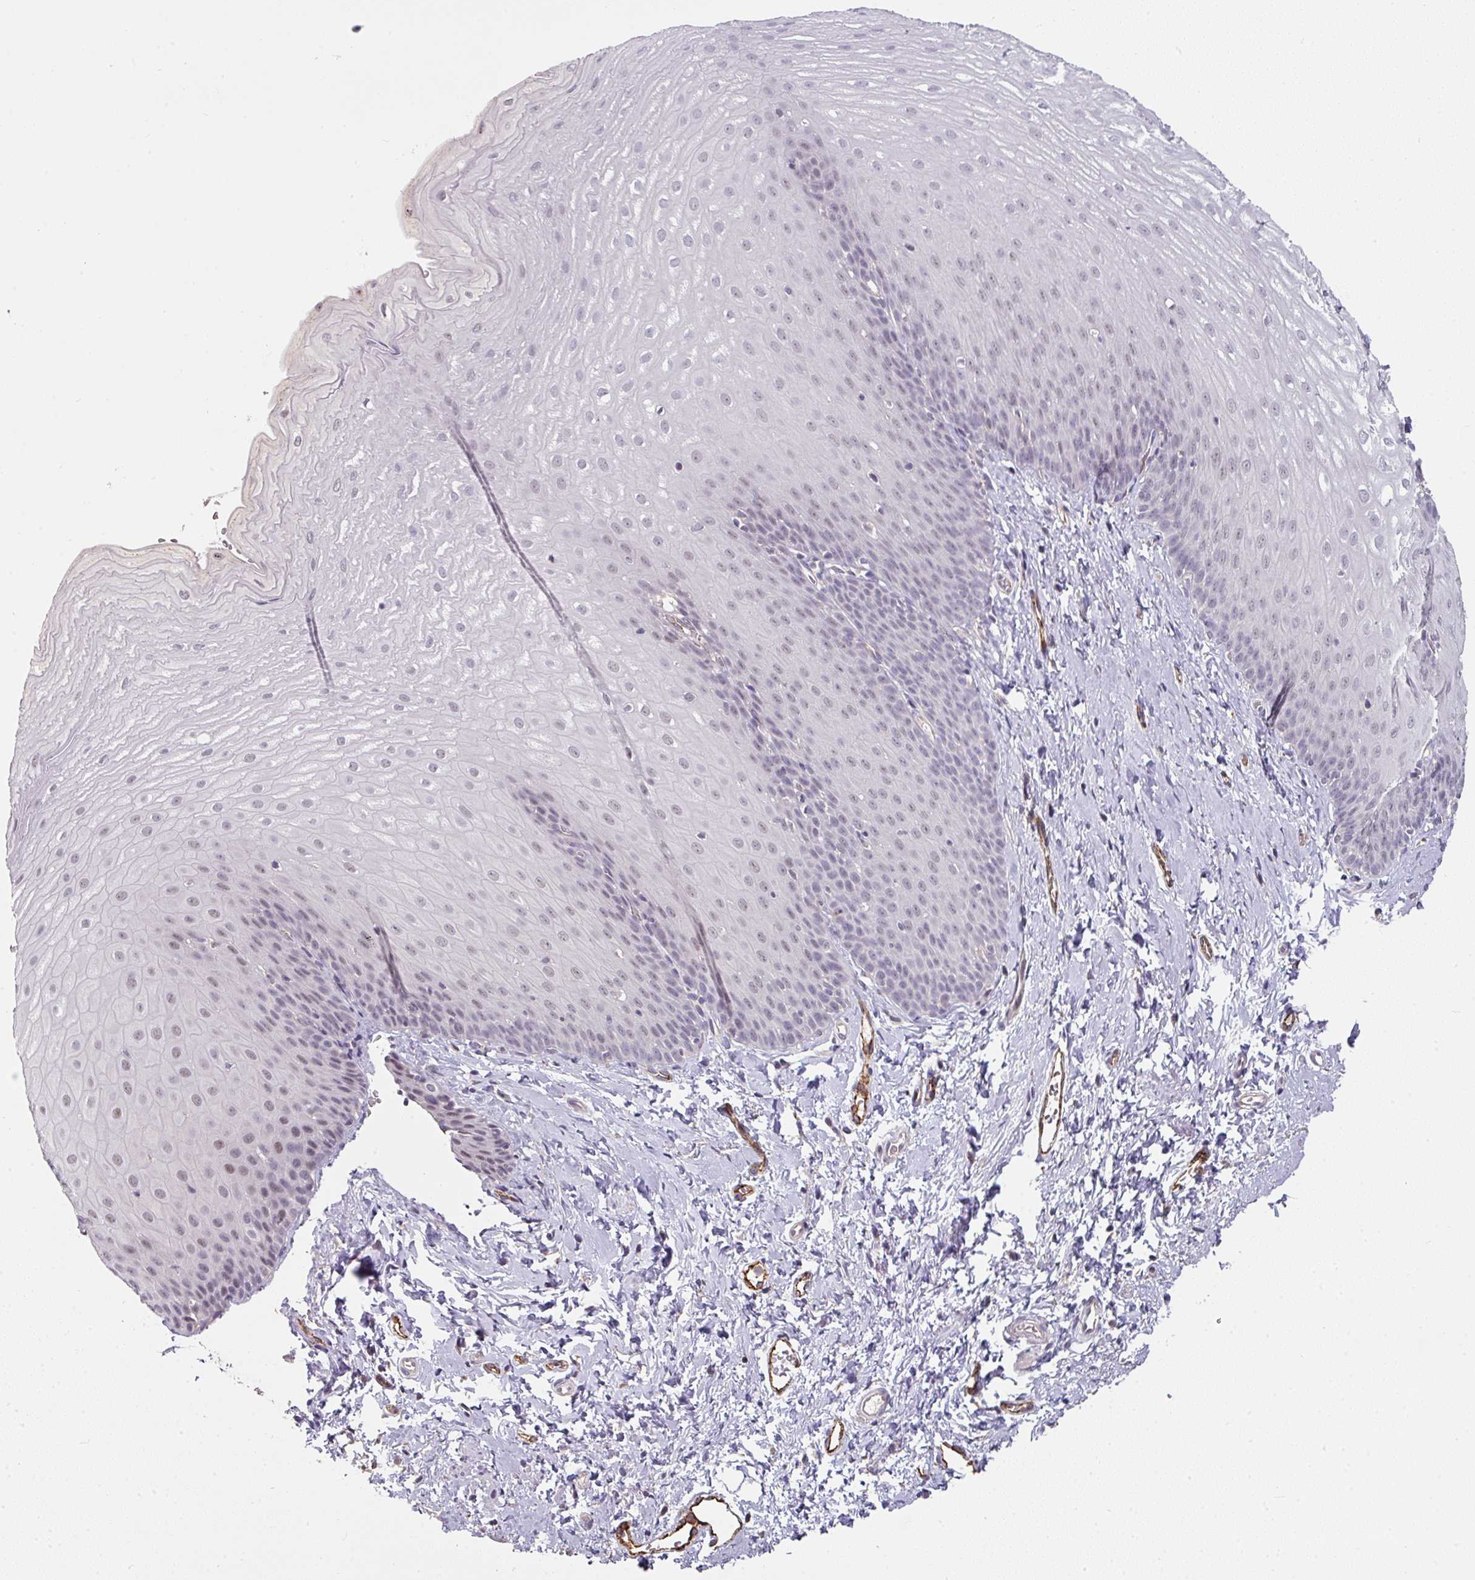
{"staining": {"intensity": "moderate", "quantity": "<25%", "location": "nuclear"}, "tissue": "esophagus", "cell_type": "Squamous epithelial cells", "image_type": "normal", "snomed": [{"axis": "morphology", "description": "Normal tissue, NOS"}, {"axis": "topography", "description": "Esophagus"}], "caption": "Squamous epithelial cells display moderate nuclear staining in approximately <25% of cells in unremarkable esophagus. (Stains: DAB (3,3'-diaminobenzidine) in brown, nuclei in blue, Microscopy: brightfield microscopy at high magnification).", "gene": "SIDT2", "patient": {"sex": "male", "age": 70}}